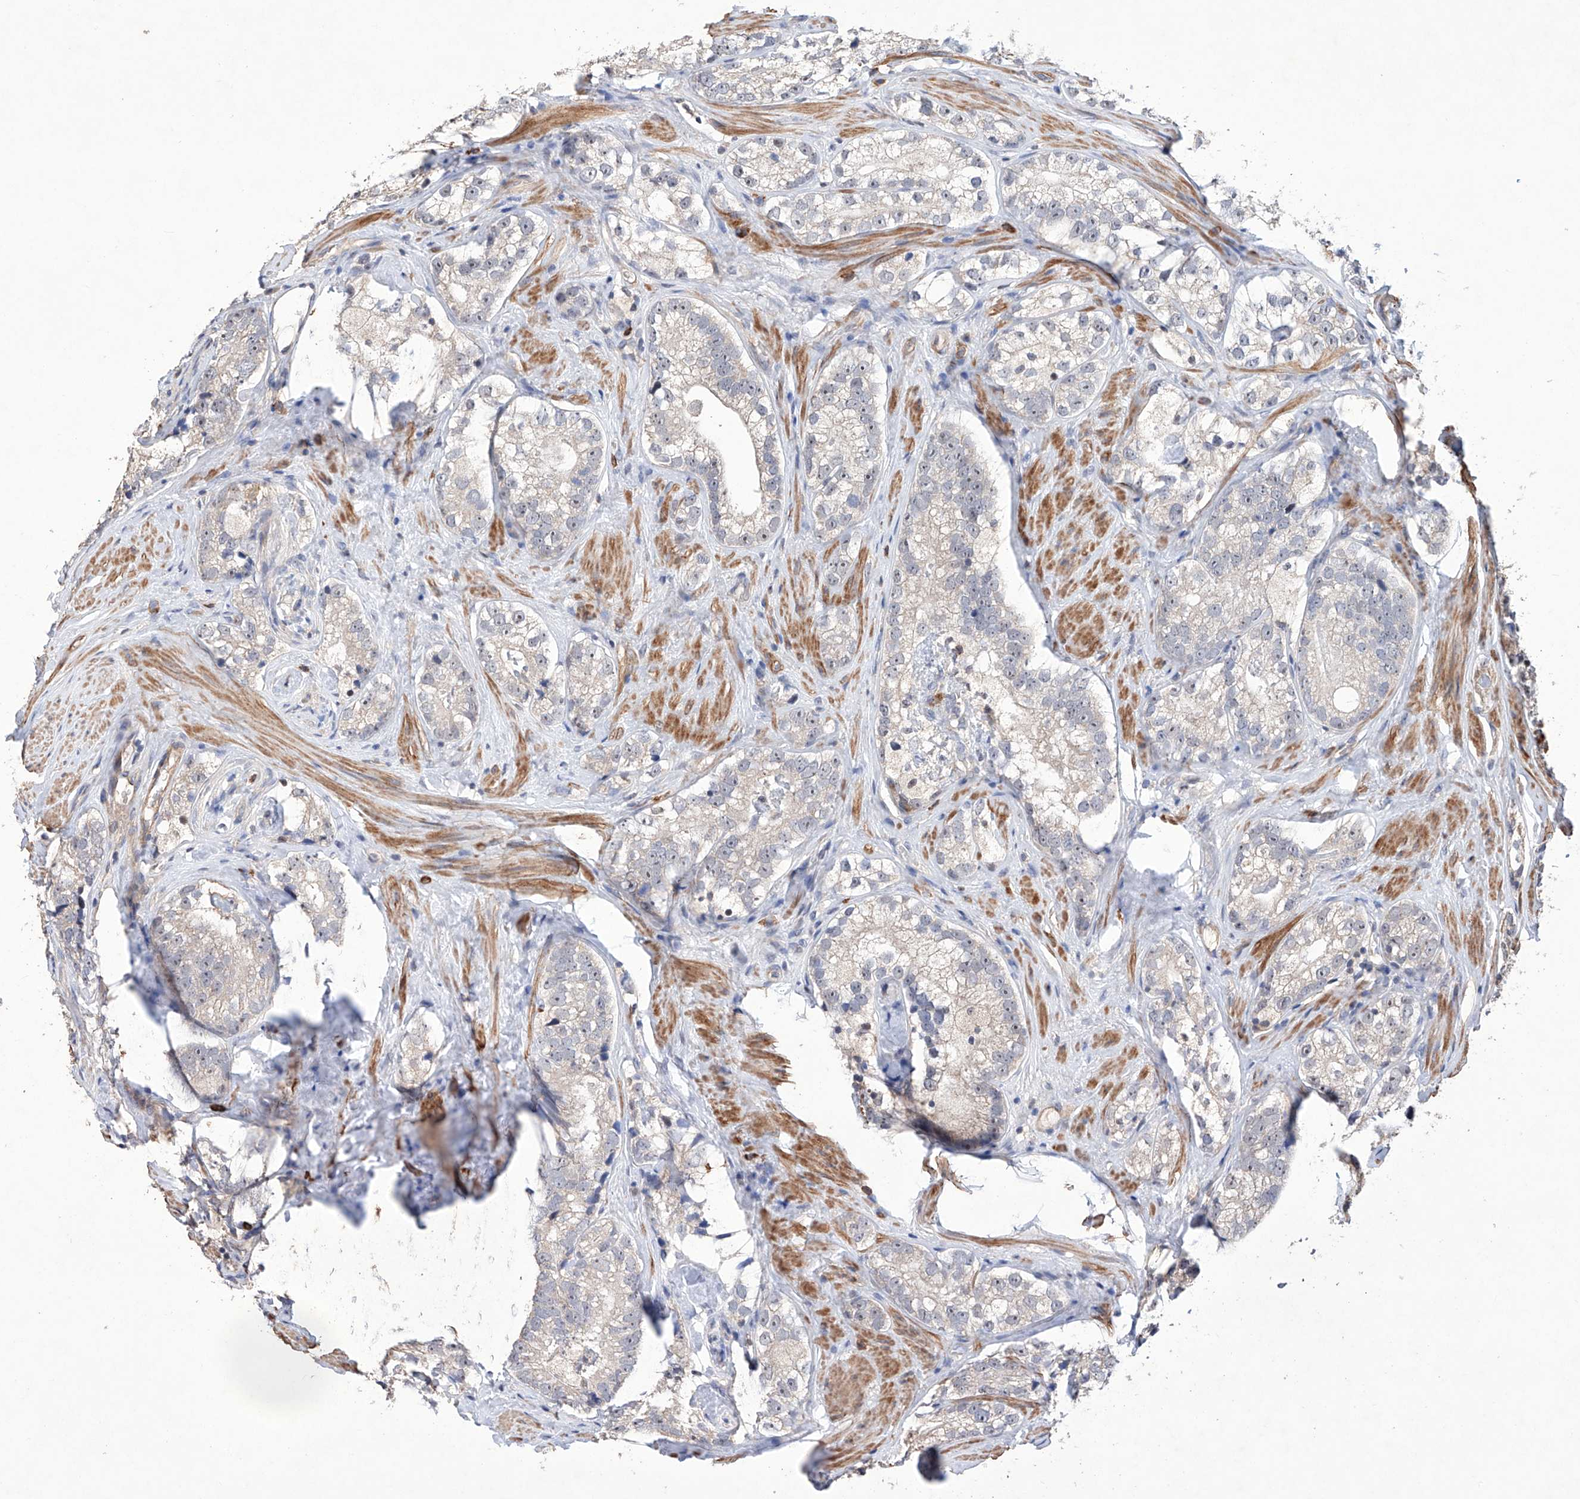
{"staining": {"intensity": "negative", "quantity": "none", "location": "none"}, "tissue": "prostate cancer", "cell_type": "Tumor cells", "image_type": "cancer", "snomed": [{"axis": "morphology", "description": "Adenocarcinoma, High grade"}, {"axis": "topography", "description": "Prostate"}], "caption": "IHC photomicrograph of human prostate adenocarcinoma (high-grade) stained for a protein (brown), which reveals no expression in tumor cells. (Stains: DAB (3,3'-diaminobenzidine) immunohistochemistry with hematoxylin counter stain, Microscopy: brightfield microscopy at high magnification).", "gene": "AFG1L", "patient": {"sex": "male", "age": 56}}